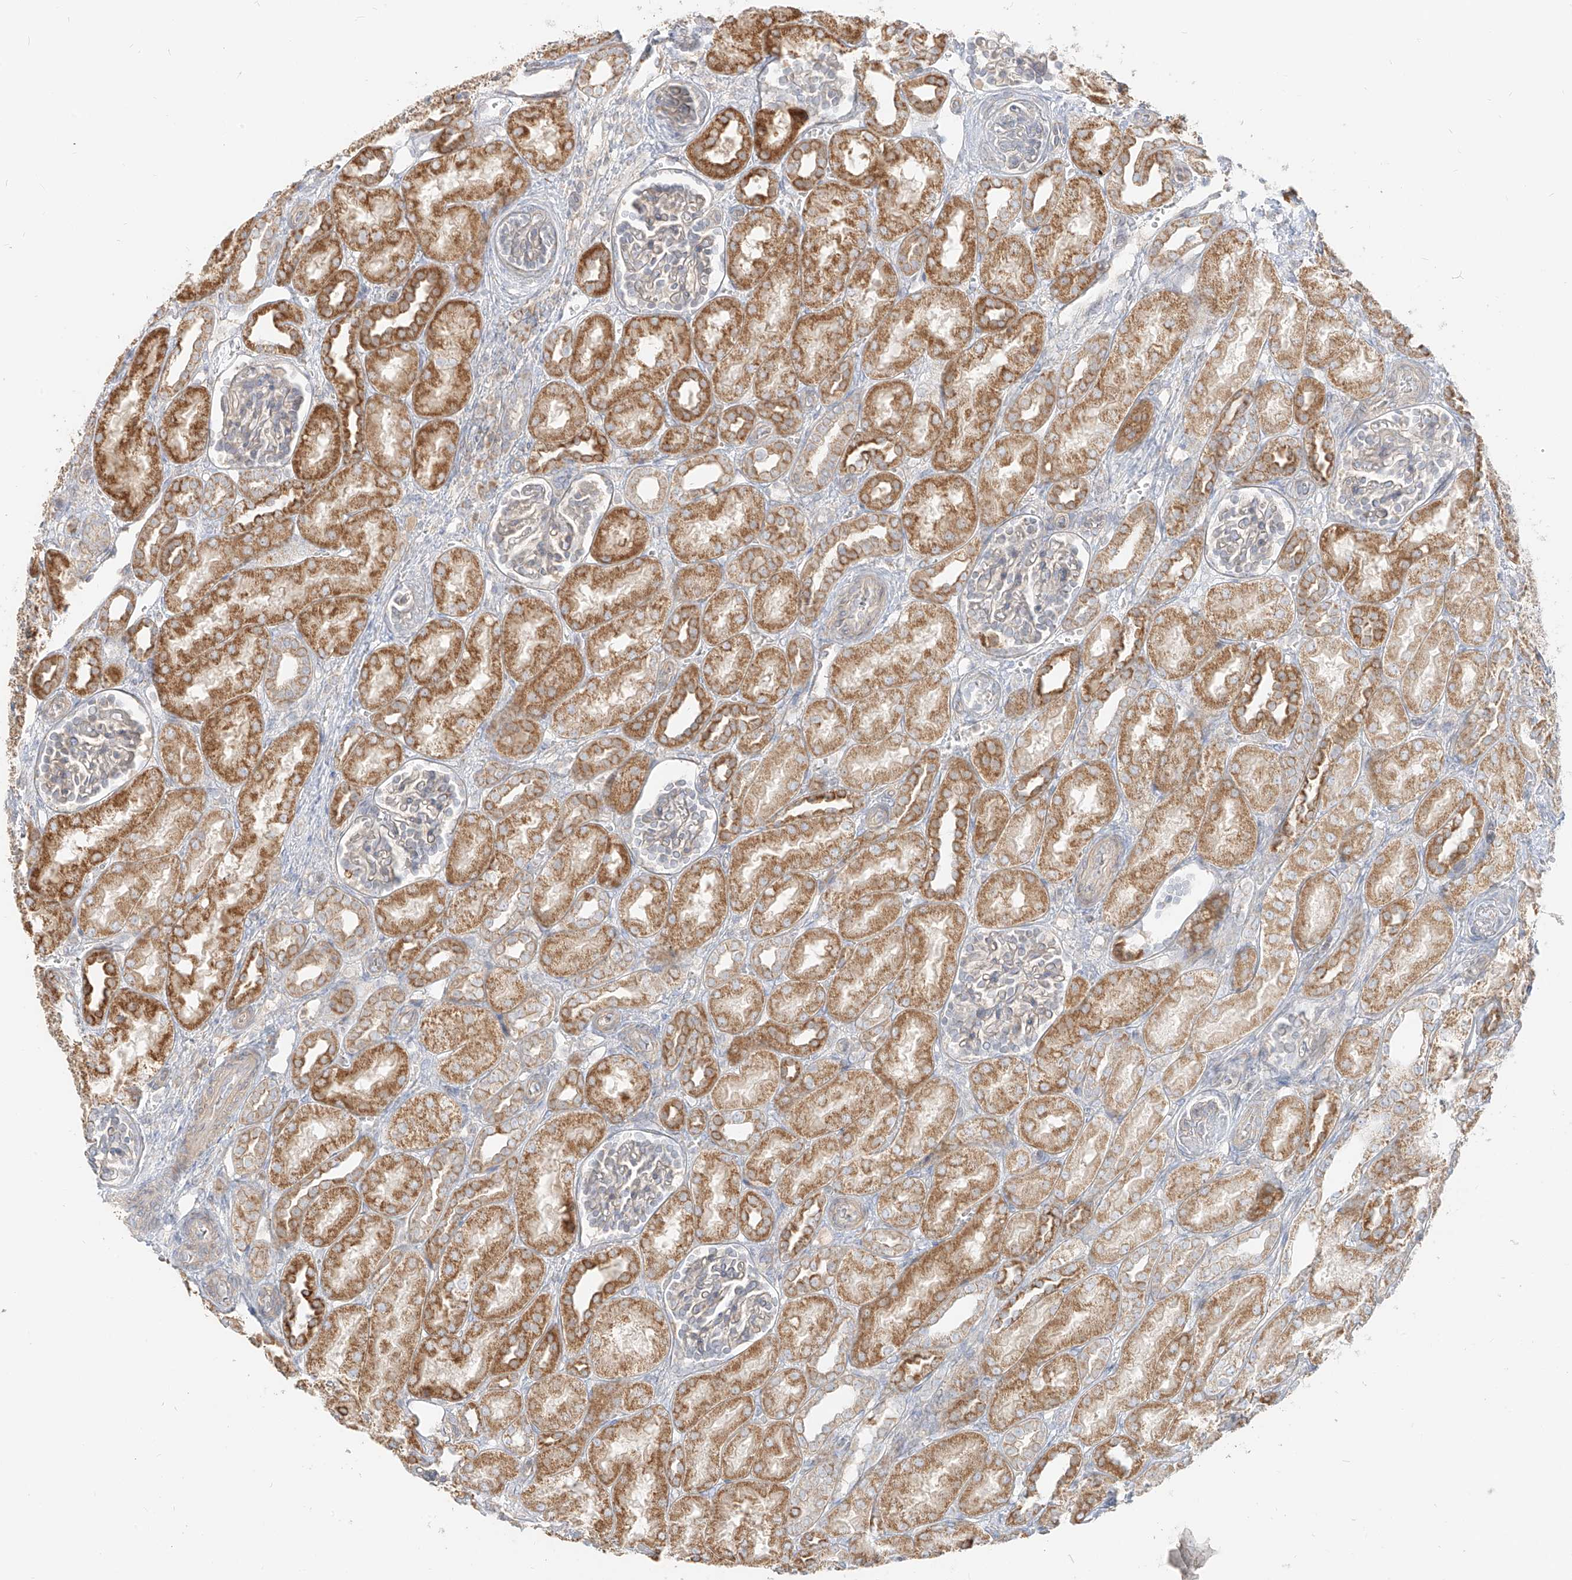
{"staining": {"intensity": "negative", "quantity": "none", "location": "none"}, "tissue": "kidney", "cell_type": "Cells in glomeruli", "image_type": "normal", "snomed": [{"axis": "morphology", "description": "Normal tissue, NOS"}, {"axis": "morphology", "description": "Neoplasm, malignant, NOS"}, {"axis": "topography", "description": "Kidney"}], "caption": "Benign kidney was stained to show a protein in brown. There is no significant expression in cells in glomeruli. (DAB (3,3'-diaminobenzidine) immunohistochemistry (IHC), high magnification).", "gene": "ZIM3", "patient": {"sex": "female", "age": 1}}